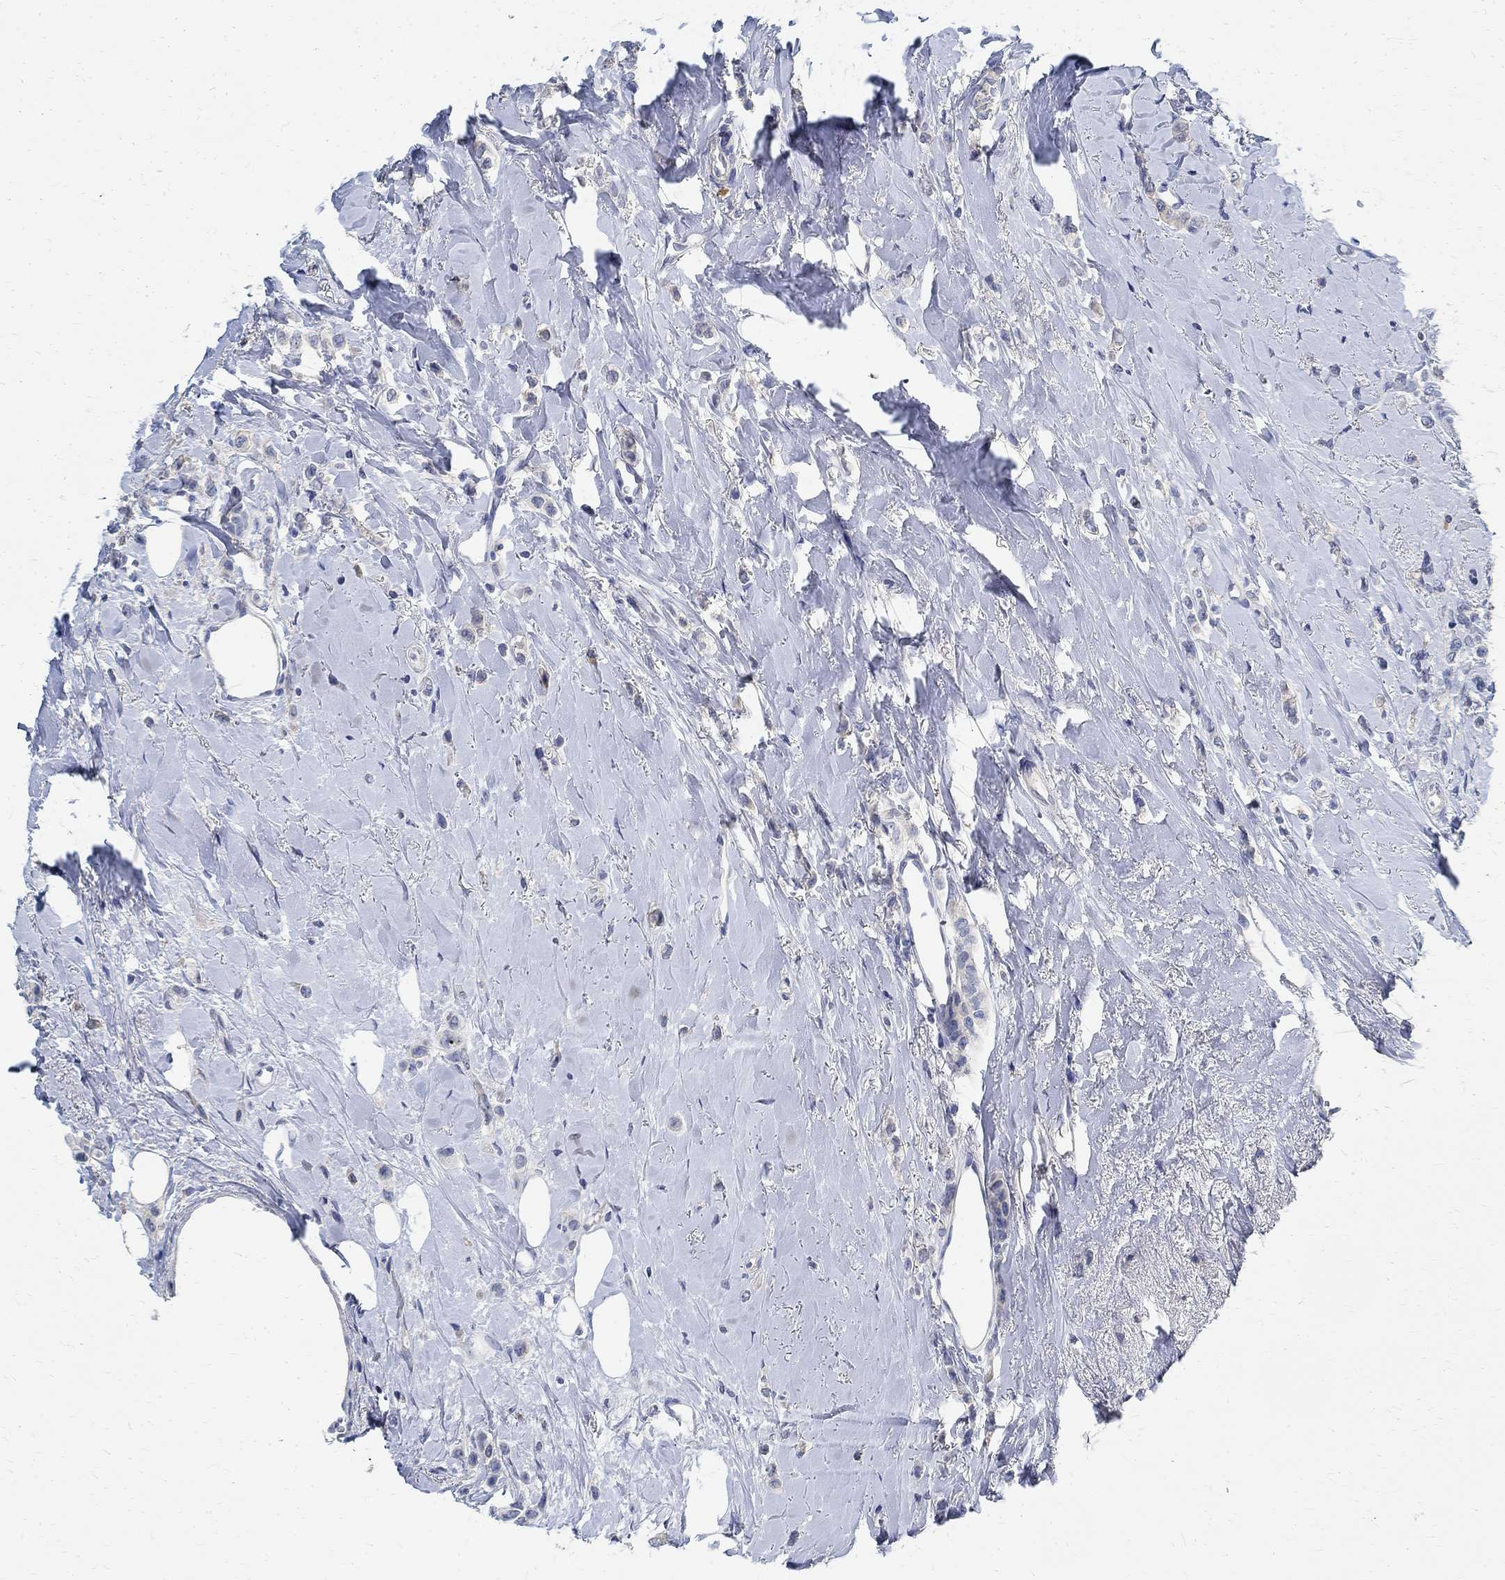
{"staining": {"intensity": "negative", "quantity": "none", "location": "none"}, "tissue": "breast cancer", "cell_type": "Tumor cells", "image_type": "cancer", "snomed": [{"axis": "morphology", "description": "Lobular carcinoma"}, {"axis": "topography", "description": "Breast"}], "caption": "A micrograph of human lobular carcinoma (breast) is negative for staining in tumor cells.", "gene": "PRX", "patient": {"sex": "female", "age": 66}}